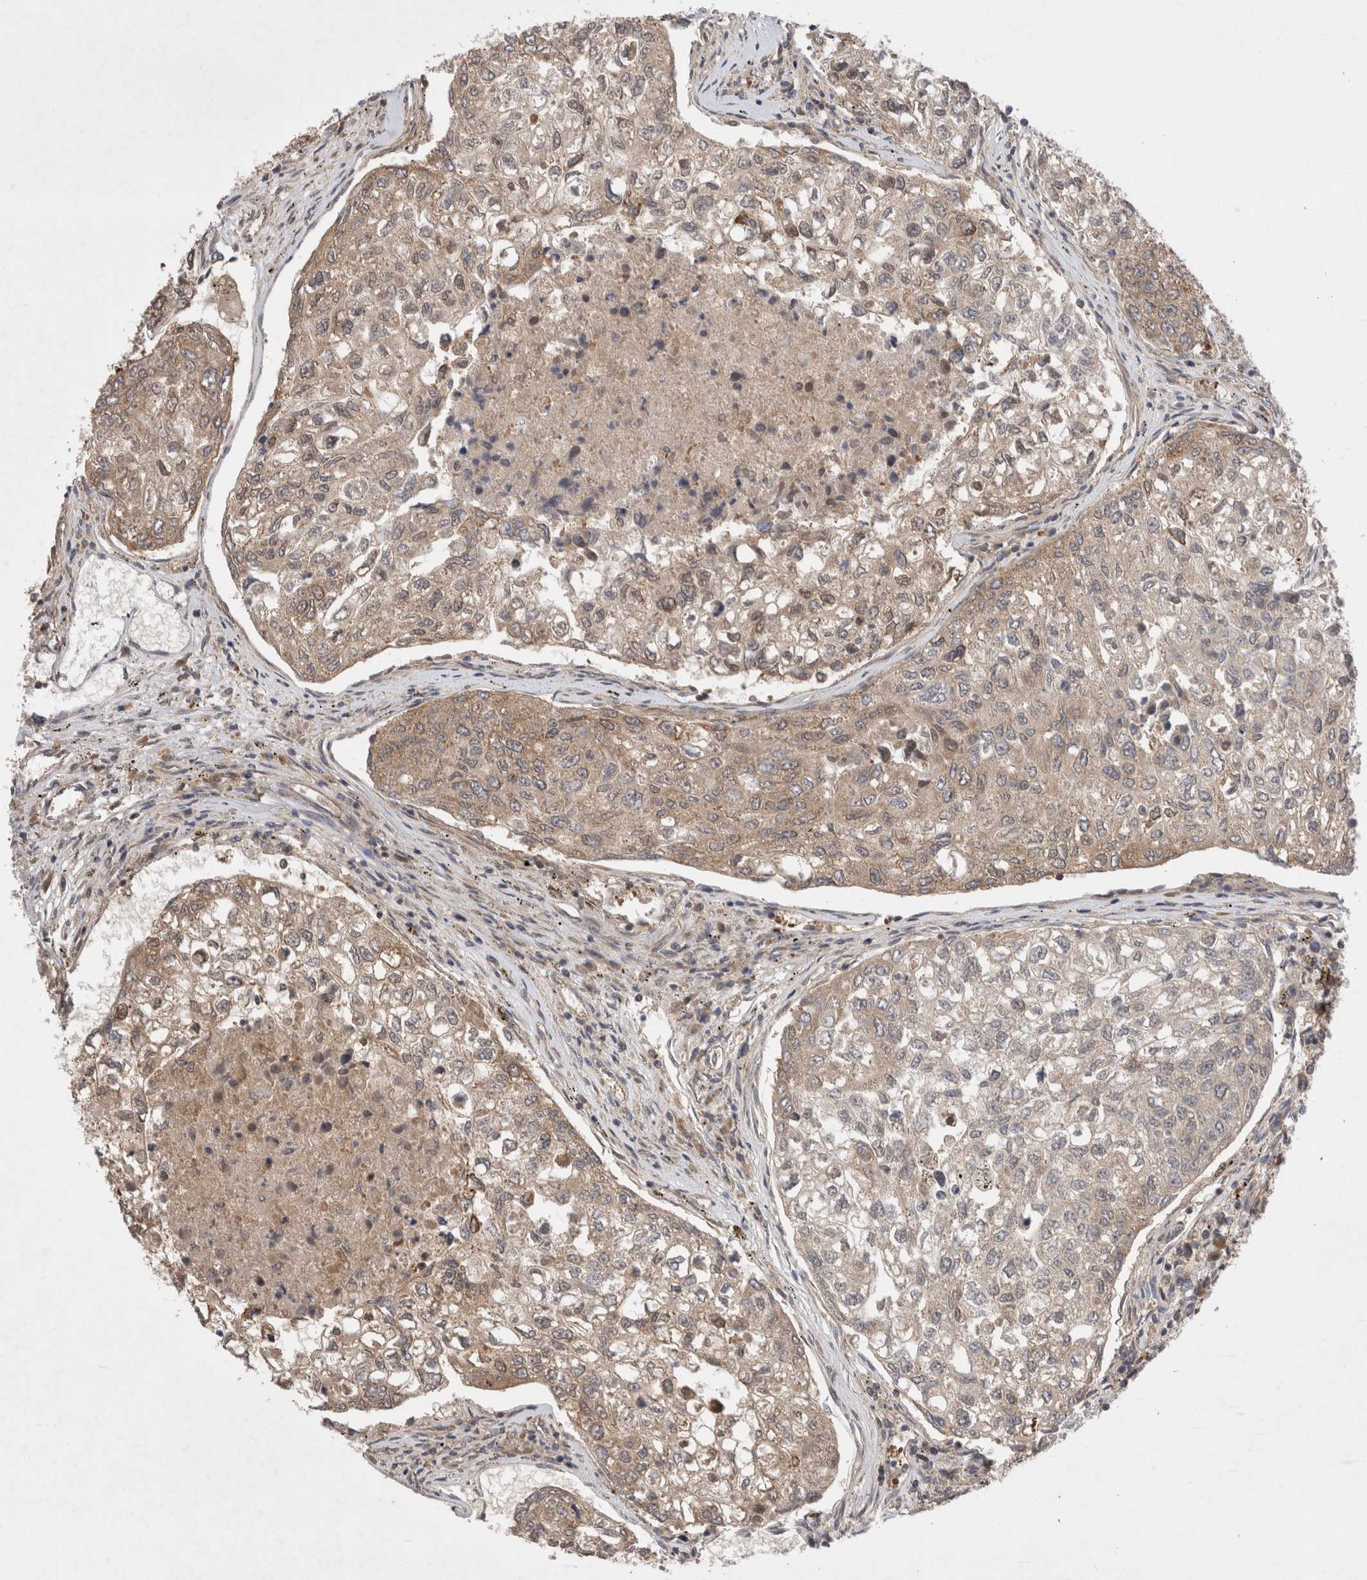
{"staining": {"intensity": "weak", "quantity": ">75%", "location": "cytoplasmic/membranous"}, "tissue": "urothelial cancer", "cell_type": "Tumor cells", "image_type": "cancer", "snomed": [{"axis": "morphology", "description": "Urothelial carcinoma, High grade"}, {"axis": "topography", "description": "Lymph node"}, {"axis": "topography", "description": "Urinary bladder"}], "caption": "High-power microscopy captured an IHC micrograph of urothelial cancer, revealing weak cytoplasmic/membranous expression in approximately >75% of tumor cells.", "gene": "EIF3E", "patient": {"sex": "male", "age": 51}}